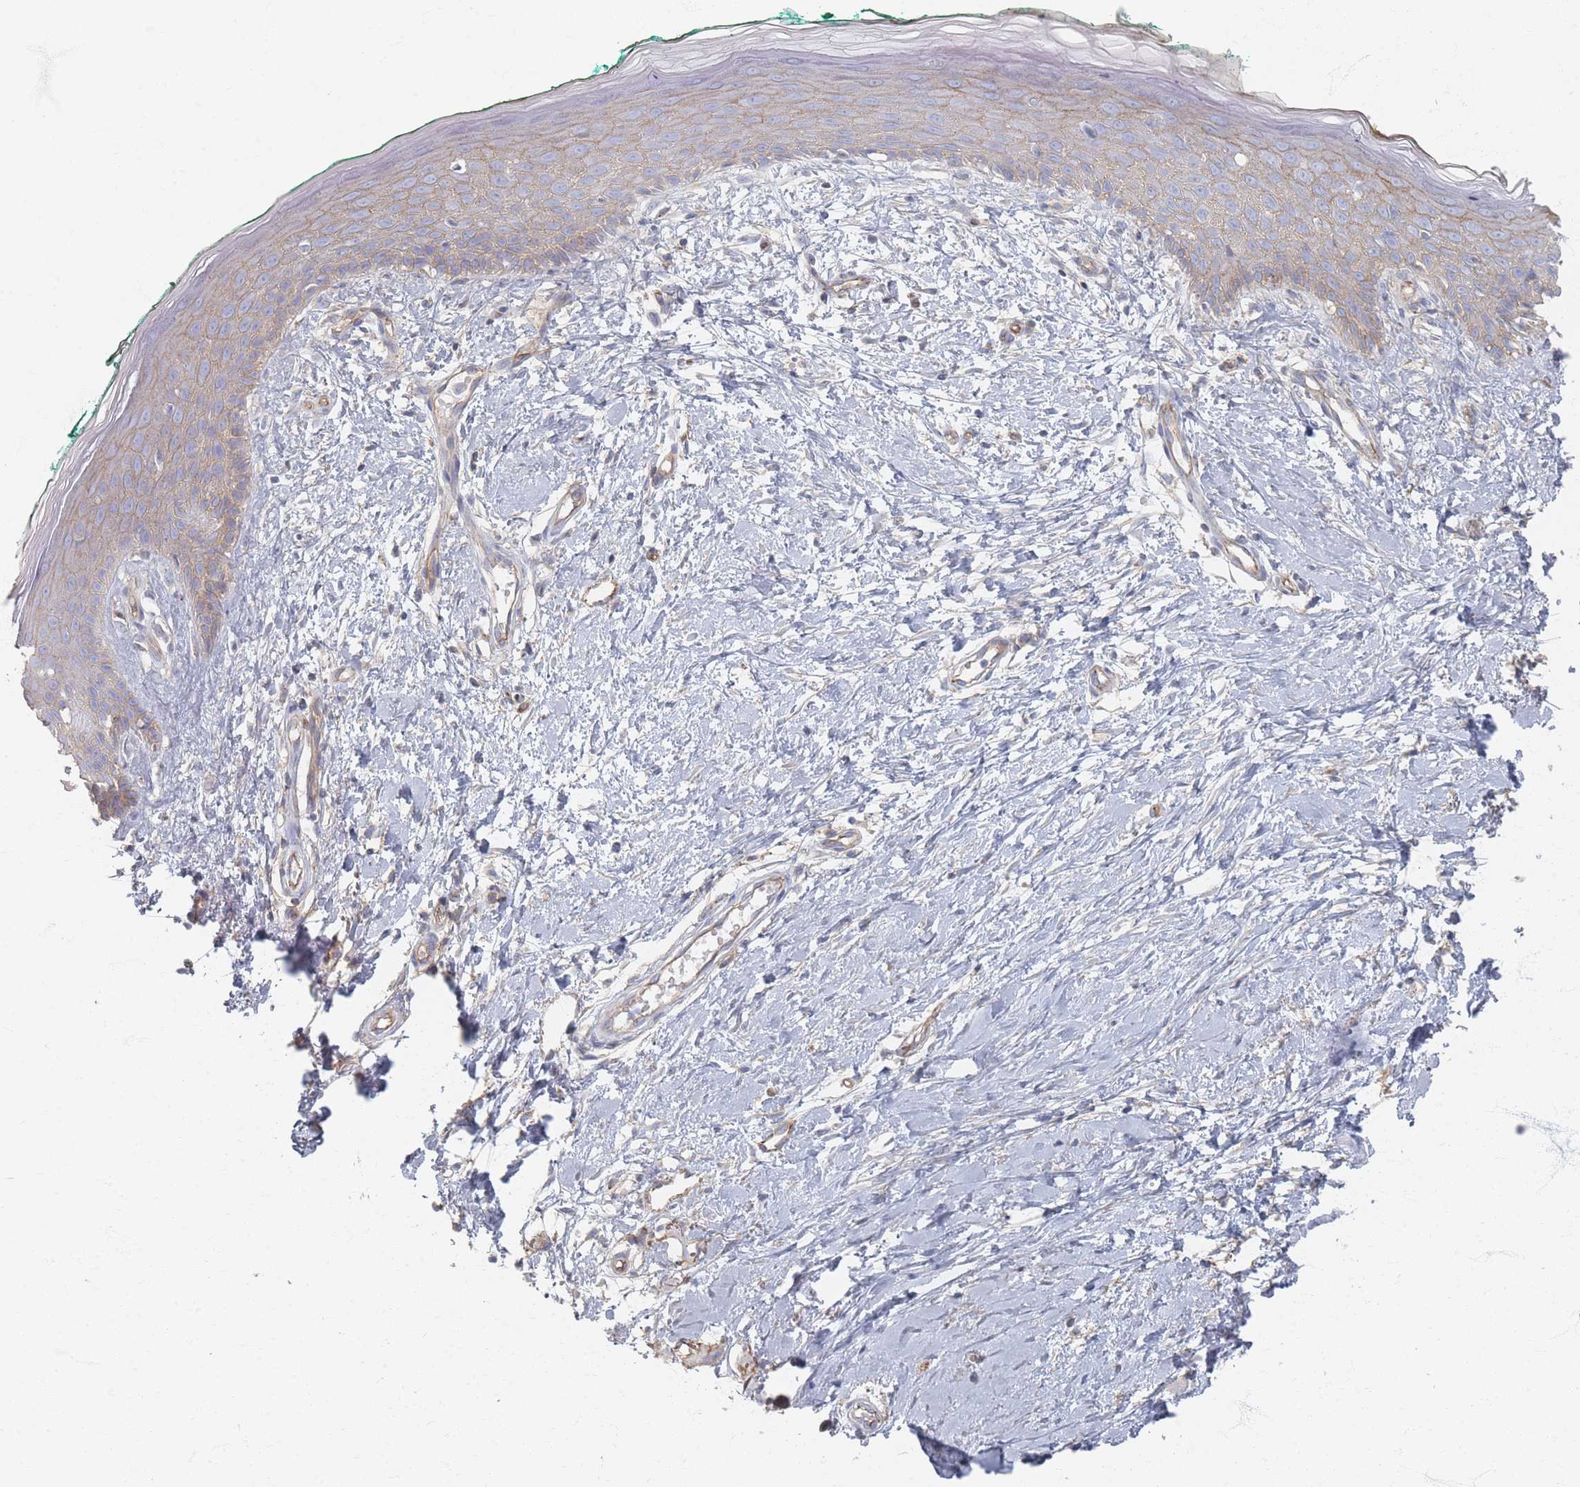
{"staining": {"intensity": "negative", "quantity": "none", "location": "none"}, "tissue": "skin", "cell_type": "Fibroblasts", "image_type": "normal", "snomed": [{"axis": "morphology", "description": "Normal tissue, NOS"}, {"axis": "morphology", "description": "Malignant melanoma, NOS"}, {"axis": "topography", "description": "Skin"}], "caption": "Micrograph shows no protein staining in fibroblasts of benign skin.", "gene": "GNB1", "patient": {"sex": "male", "age": 62}}